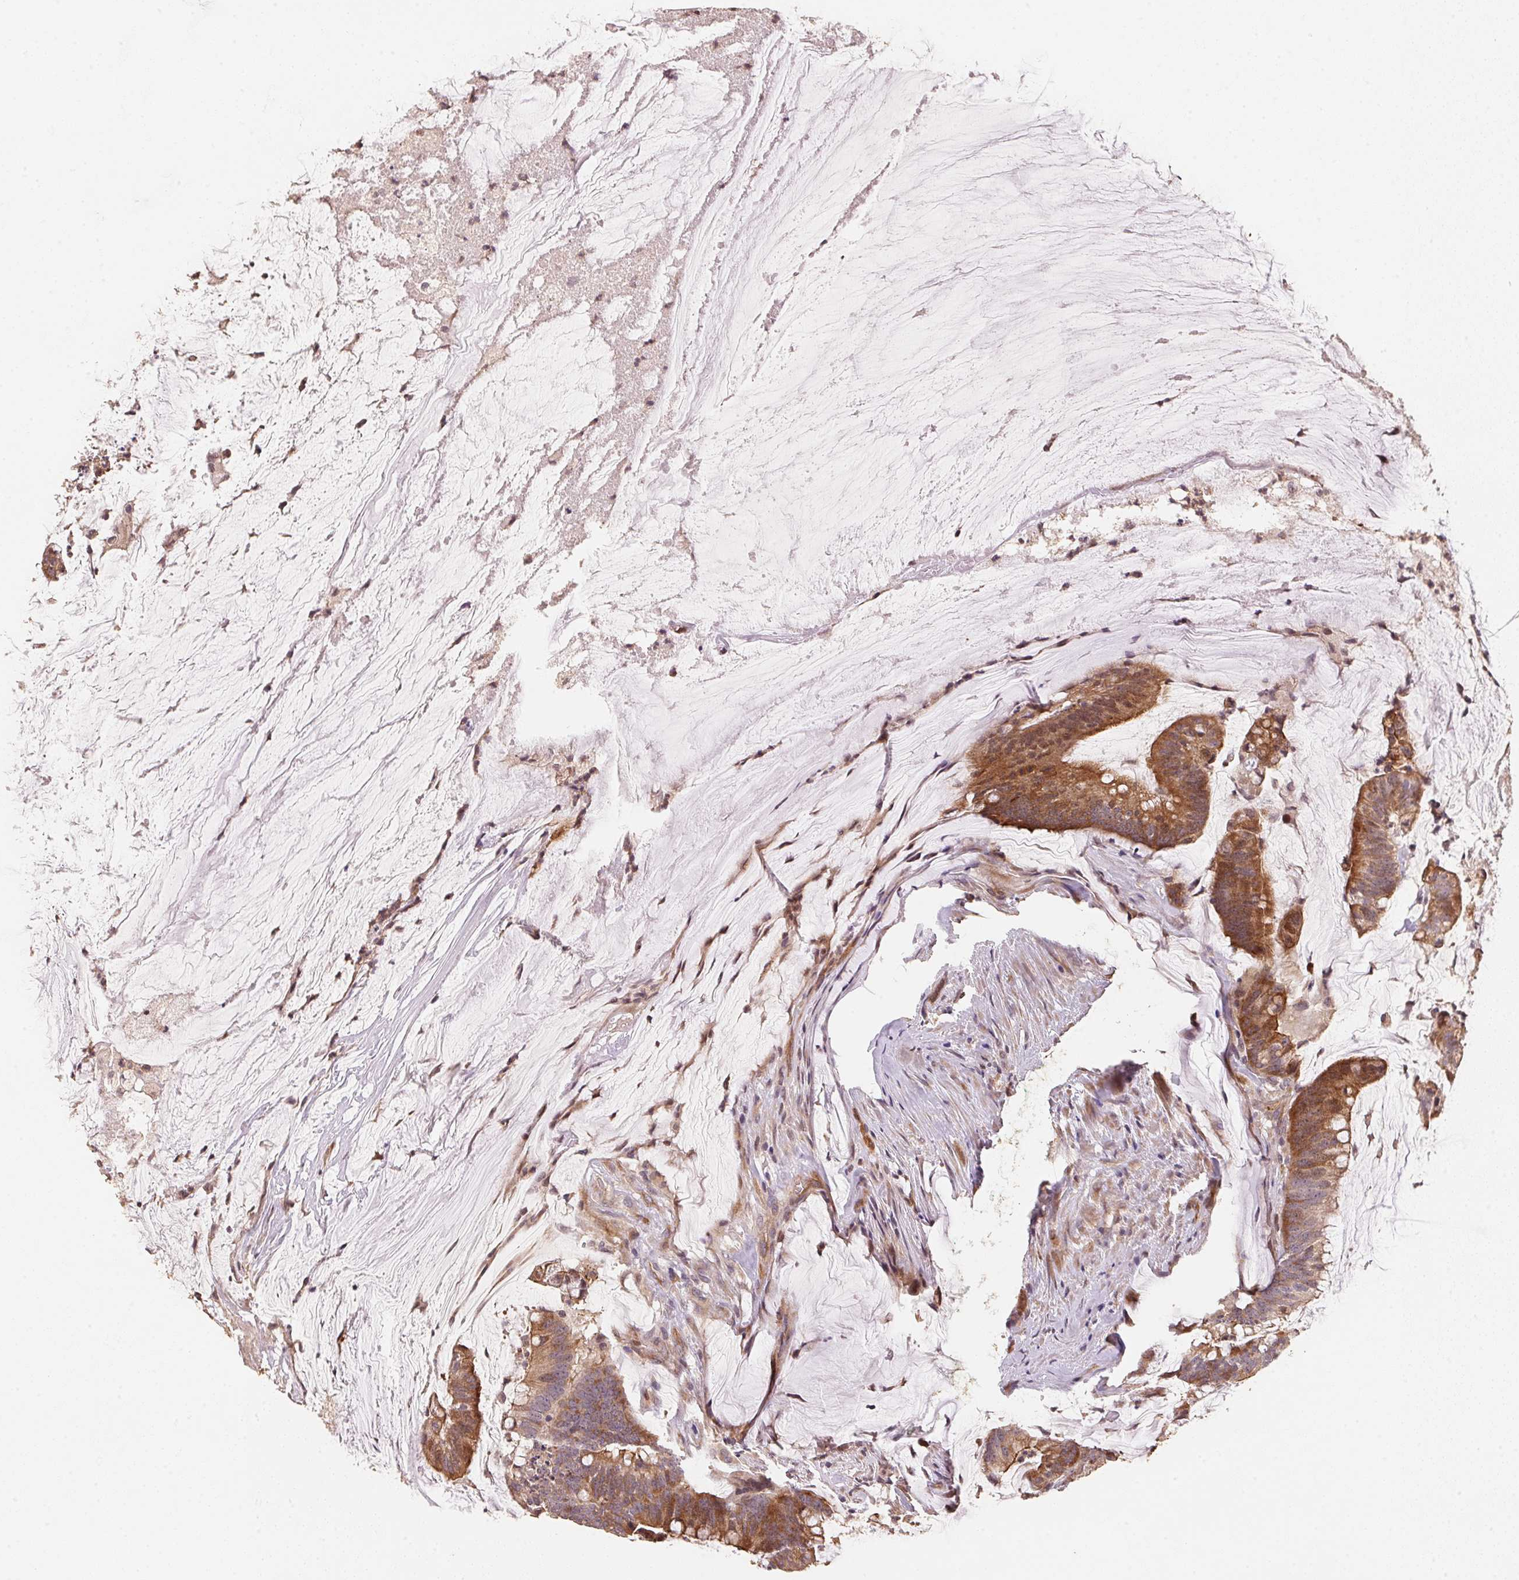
{"staining": {"intensity": "moderate", "quantity": ">75%", "location": "cytoplasmic/membranous"}, "tissue": "colorectal cancer", "cell_type": "Tumor cells", "image_type": "cancer", "snomed": [{"axis": "morphology", "description": "Adenocarcinoma, NOS"}, {"axis": "topography", "description": "Colon"}], "caption": "Tumor cells exhibit medium levels of moderate cytoplasmic/membranous positivity in about >75% of cells in human adenocarcinoma (colorectal). Using DAB (brown) and hematoxylin (blue) stains, captured at high magnification using brightfield microscopy.", "gene": "TMEM222", "patient": {"sex": "male", "age": 62}}